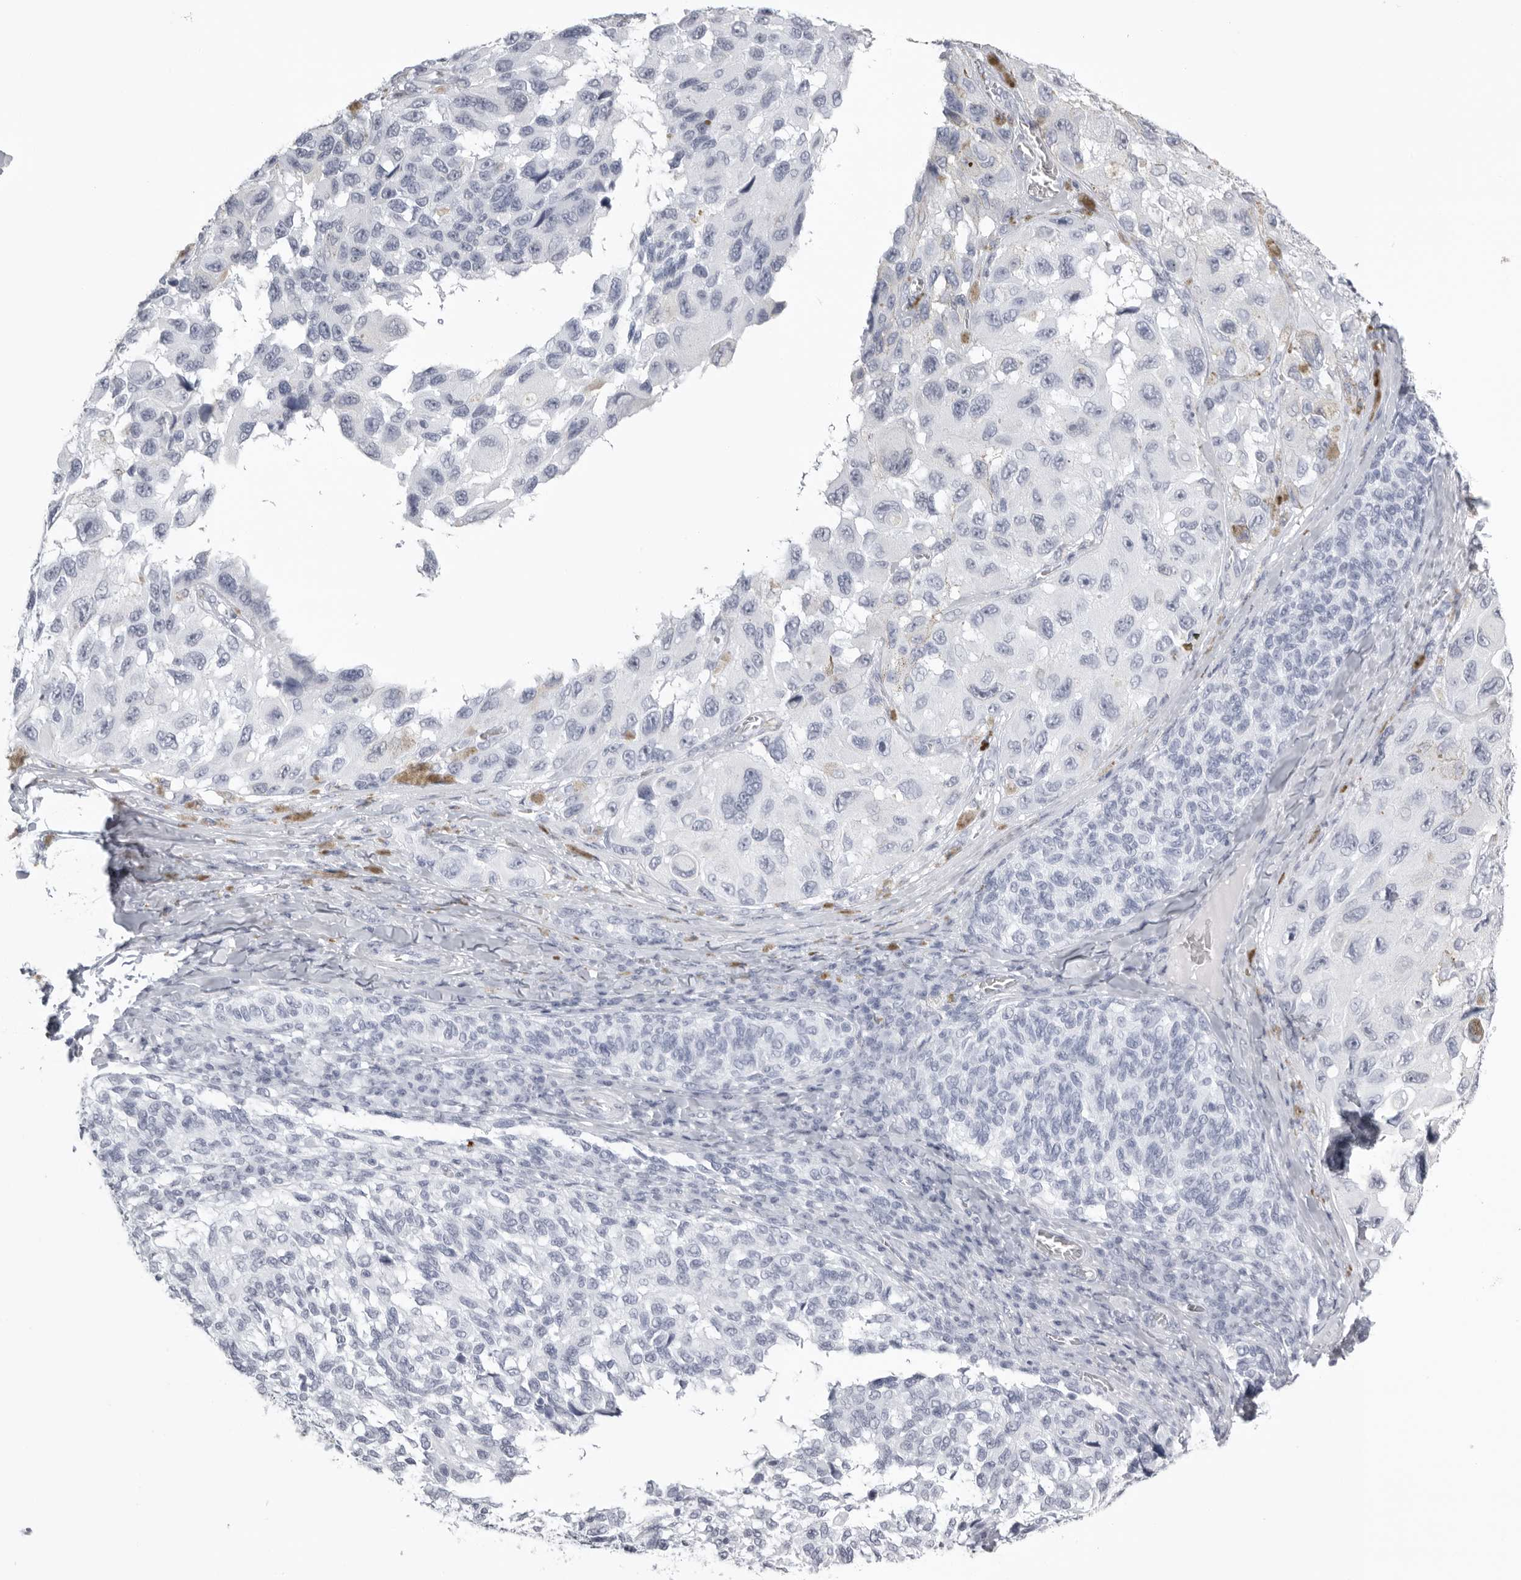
{"staining": {"intensity": "negative", "quantity": "none", "location": "none"}, "tissue": "melanoma", "cell_type": "Tumor cells", "image_type": "cancer", "snomed": [{"axis": "morphology", "description": "Malignant melanoma, NOS"}, {"axis": "topography", "description": "Skin"}], "caption": "Immunohistochemistry (IHC) image of neoplastic tissue: human malignant melanoma stained with DAB (3,3'-diaminobenzidine) exhibits no significant protein positivity in tumor cells.", "gene": "KLK9", "patient": {"sex": "female", "age": 73}}